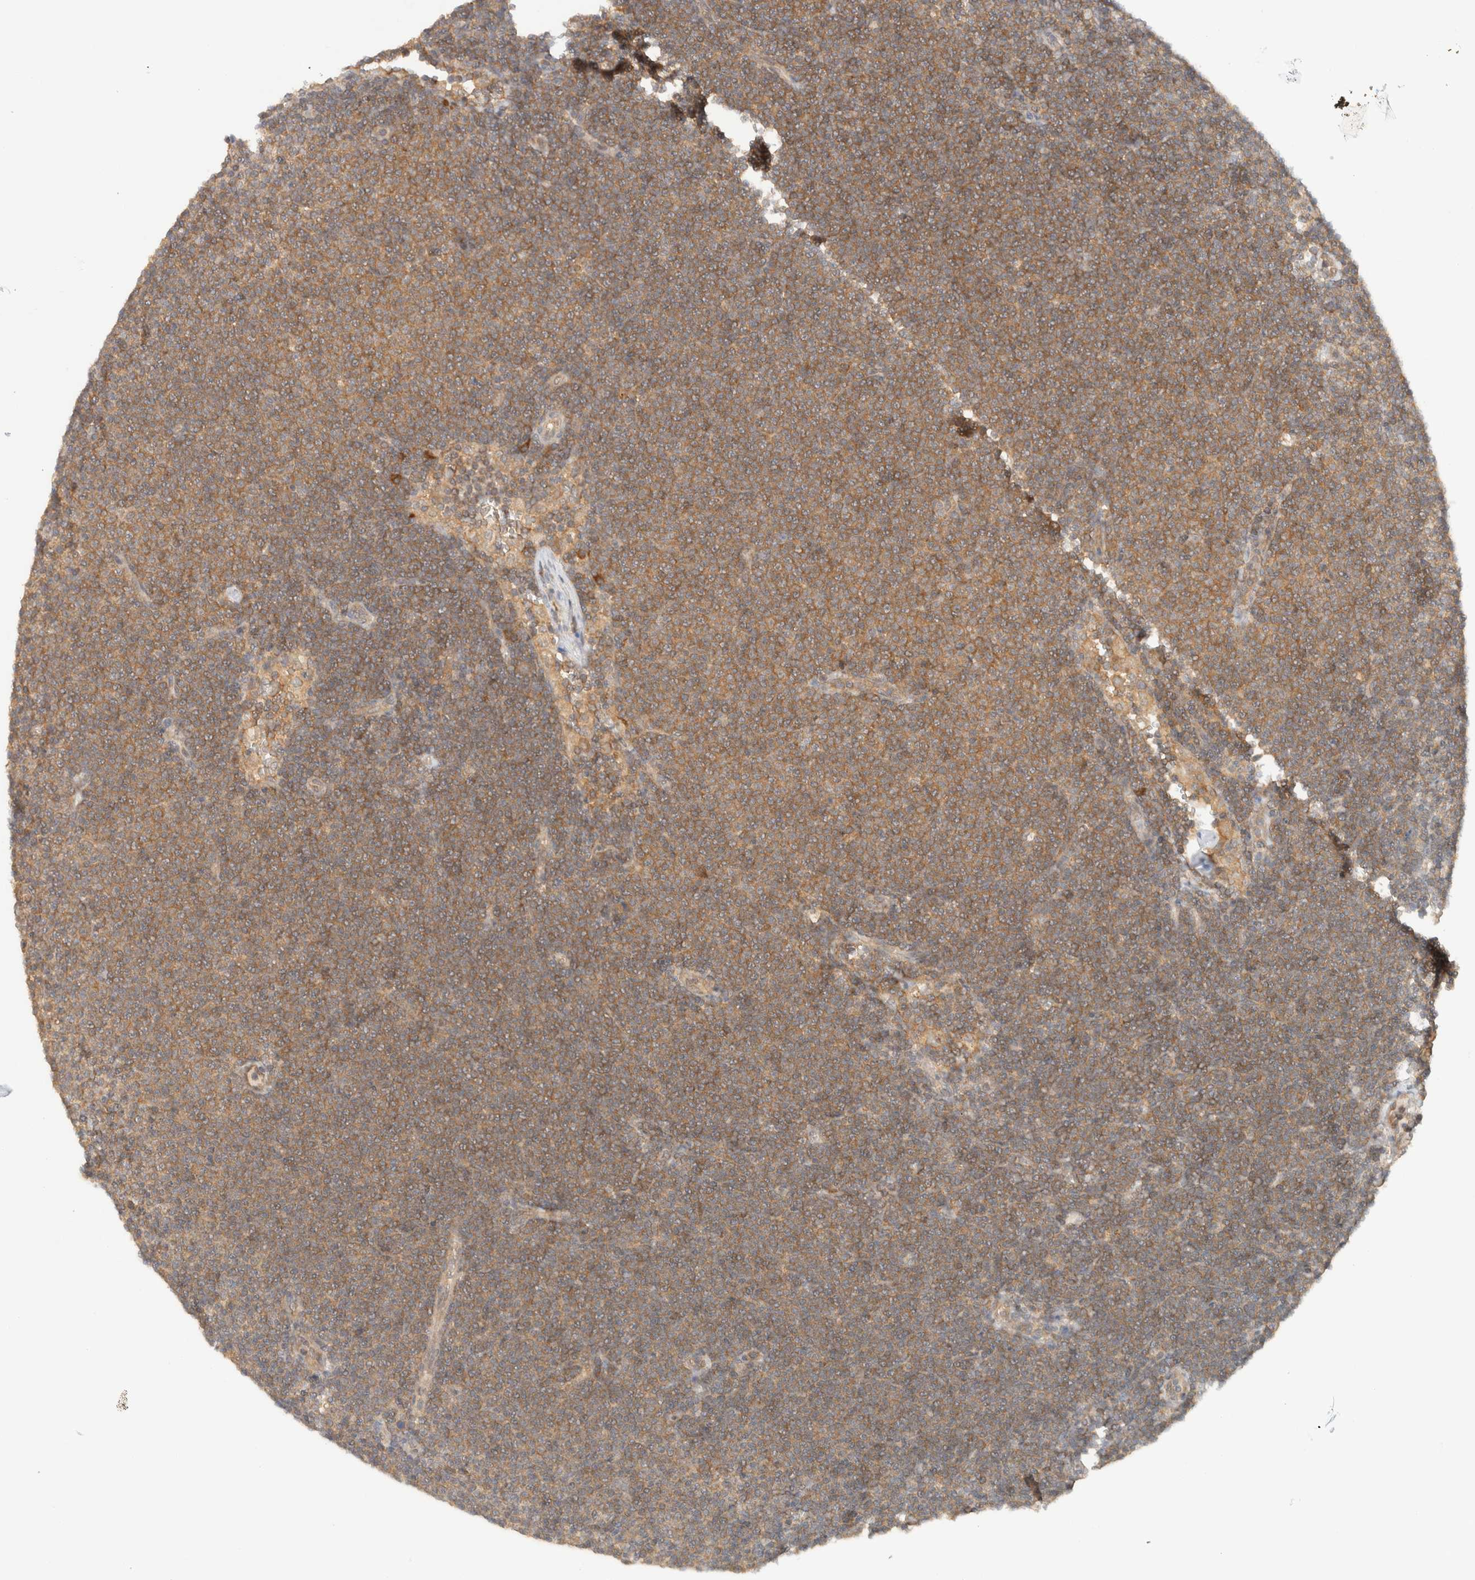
{"staining": {"intensity": "moderate", "quantity": ">75%", "location": "cytoplasmic/membranous"}, "tissue": "lymphoma", "cell_type": "Tumor cells", "image_type": "cancer", "snomed": [{"axis": "morphology", "description": "Malignant lymphoma, non-Hodgkin's type, Low grade"}, {"axis": "topography", "description": "Lymph node"}], "caption": "Tumor cells show moderate cytoplasmic/membranous positivity in approximately >75% of cells in malignant lymphoma, non-Hodgkin's type (low-grade).", "gene": "ARFGEF2", "patient": {"sex": "female", "age": 53}}